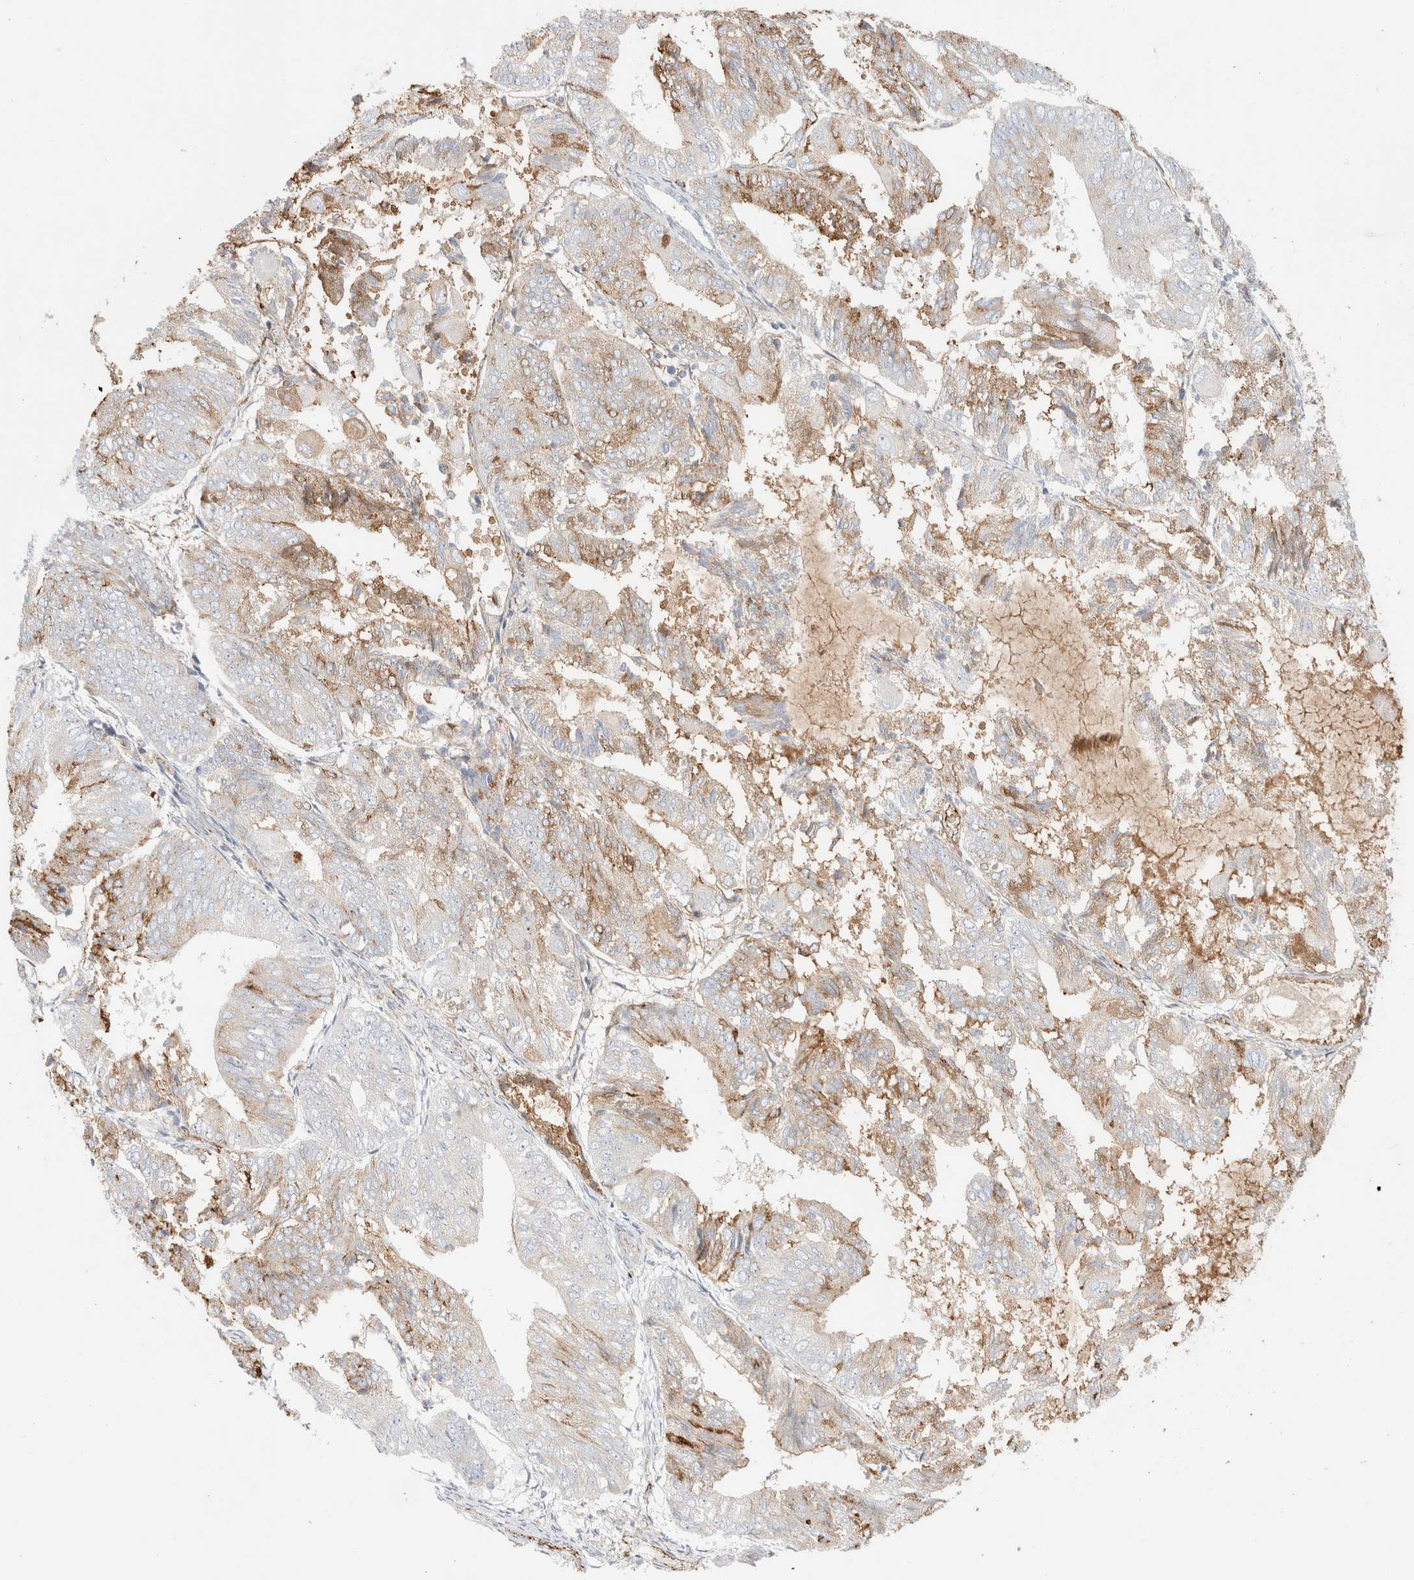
{"staining": {"intensity": "moderate", "quantity": "25%-75%", "location": "cytoplasmic/membranous"}, "tissue": "endometrial cancer", "cell_type": "Tumor cells", "image_type": "cancer", "snomed": [{"axis": "morphology", "description": "Adenocarcinoma, NOS"}, {"axis": "topography", "description": "Endometrium"}], "caption": "This is a histology image of immunohistochemistry (IHC) staining of endometrial cancer, which shows moderate expression in the cytoplasmic/membranous of tumor cells.", "gene": "CNPY4", "patient": {"sex": "female", "age": 81}}